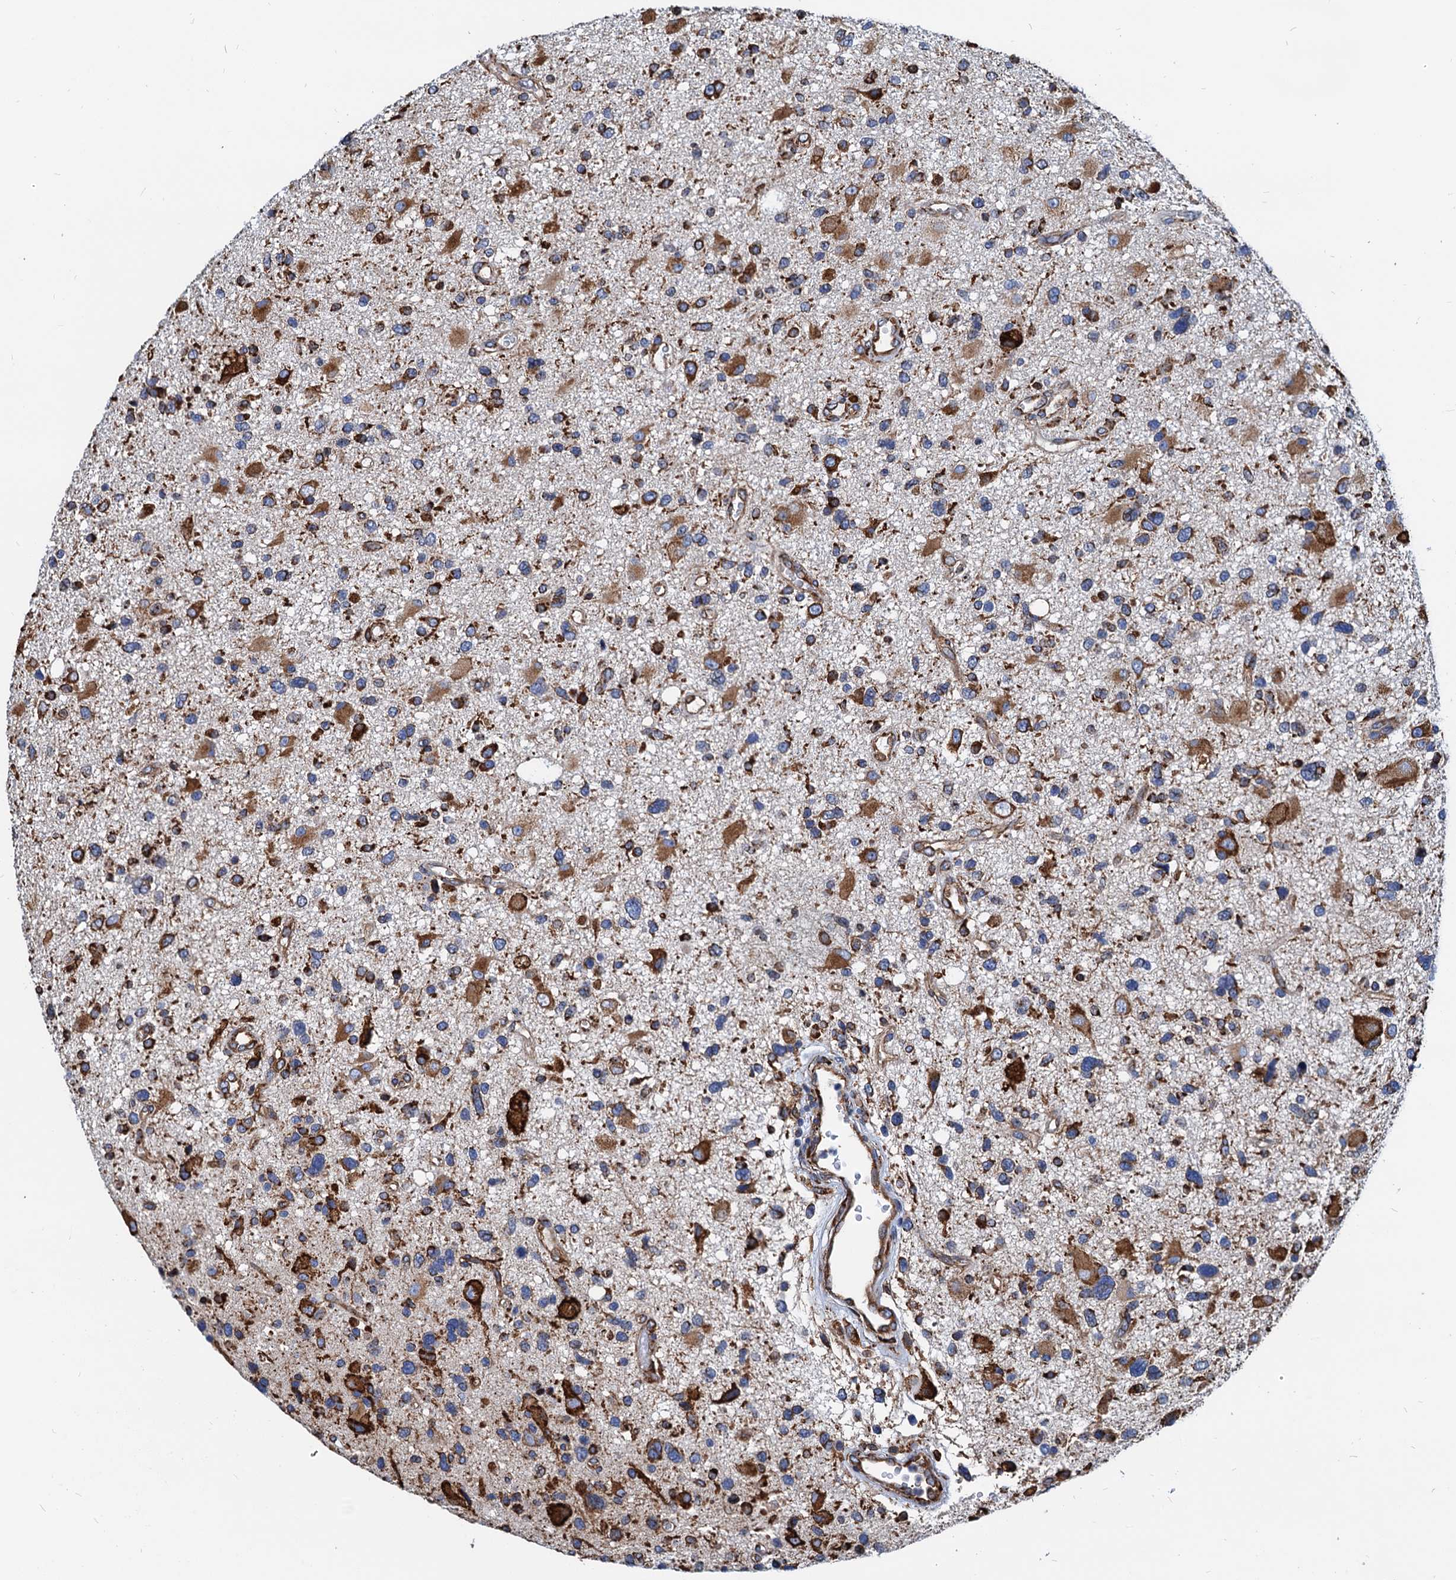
{"staining": {"intensity": "strong", "quantity": "<25%", "location": "cytoplasmic/membranous"}, "tissue": "glioma", "cell_type": "Tumor cells", "image_type": "cancer", "snomed": [{"axis": "morphology", "description": "Glioma, malignant, High grade"}, {"axis": "topography", "description": "Brain"}], "caption": "A photomicrograph of human malignant glioma (high-grade) stained for a protein reveals strong cytoplasmic/membranous brown staining in tumor cells. Ihc stains the protein of interest in brown and the nuclei are stained blue.", "gene": "HSPA5", "patient": {"sex": "male", "age": 33}}